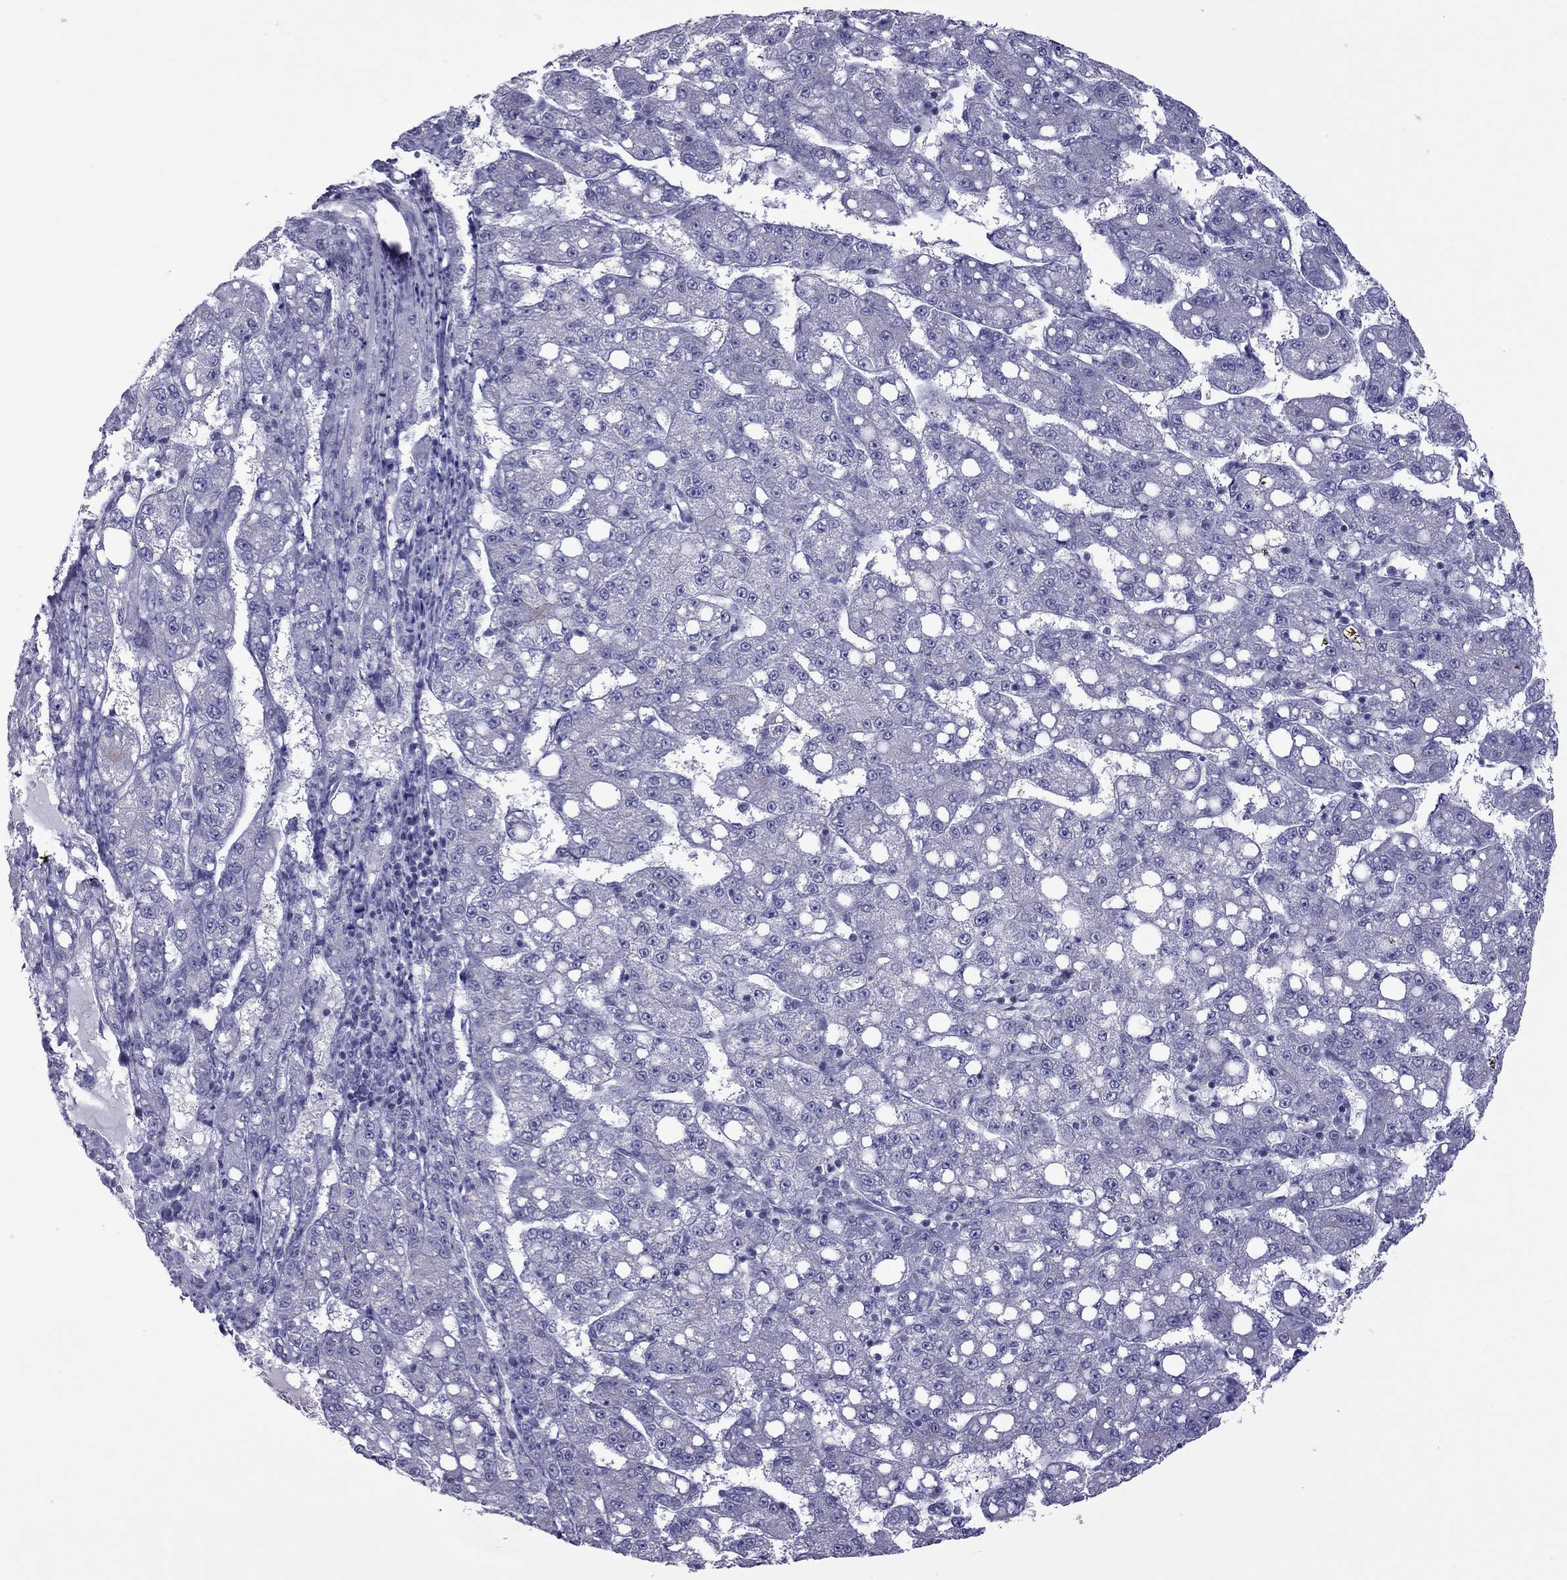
{"staining": {"intensity": "negative", "quantity": "none", "location": "none"}, "tissue": "liver cancer", "cell_type": "Tumor cells", "image_type": "cancer", "snomed": [{"axis": "morphology", "description": "Carcinoma, Hepatocellular, NOS"}, {"axis": "topography", "description": "Liver"}], "caption": "A high-resolution histopathology image shows IHC staining of liver cancer, which reveals no significant expression in tumor cells.", "gene": "TEX14", "patient": {"sex": "female", "age": 65}}